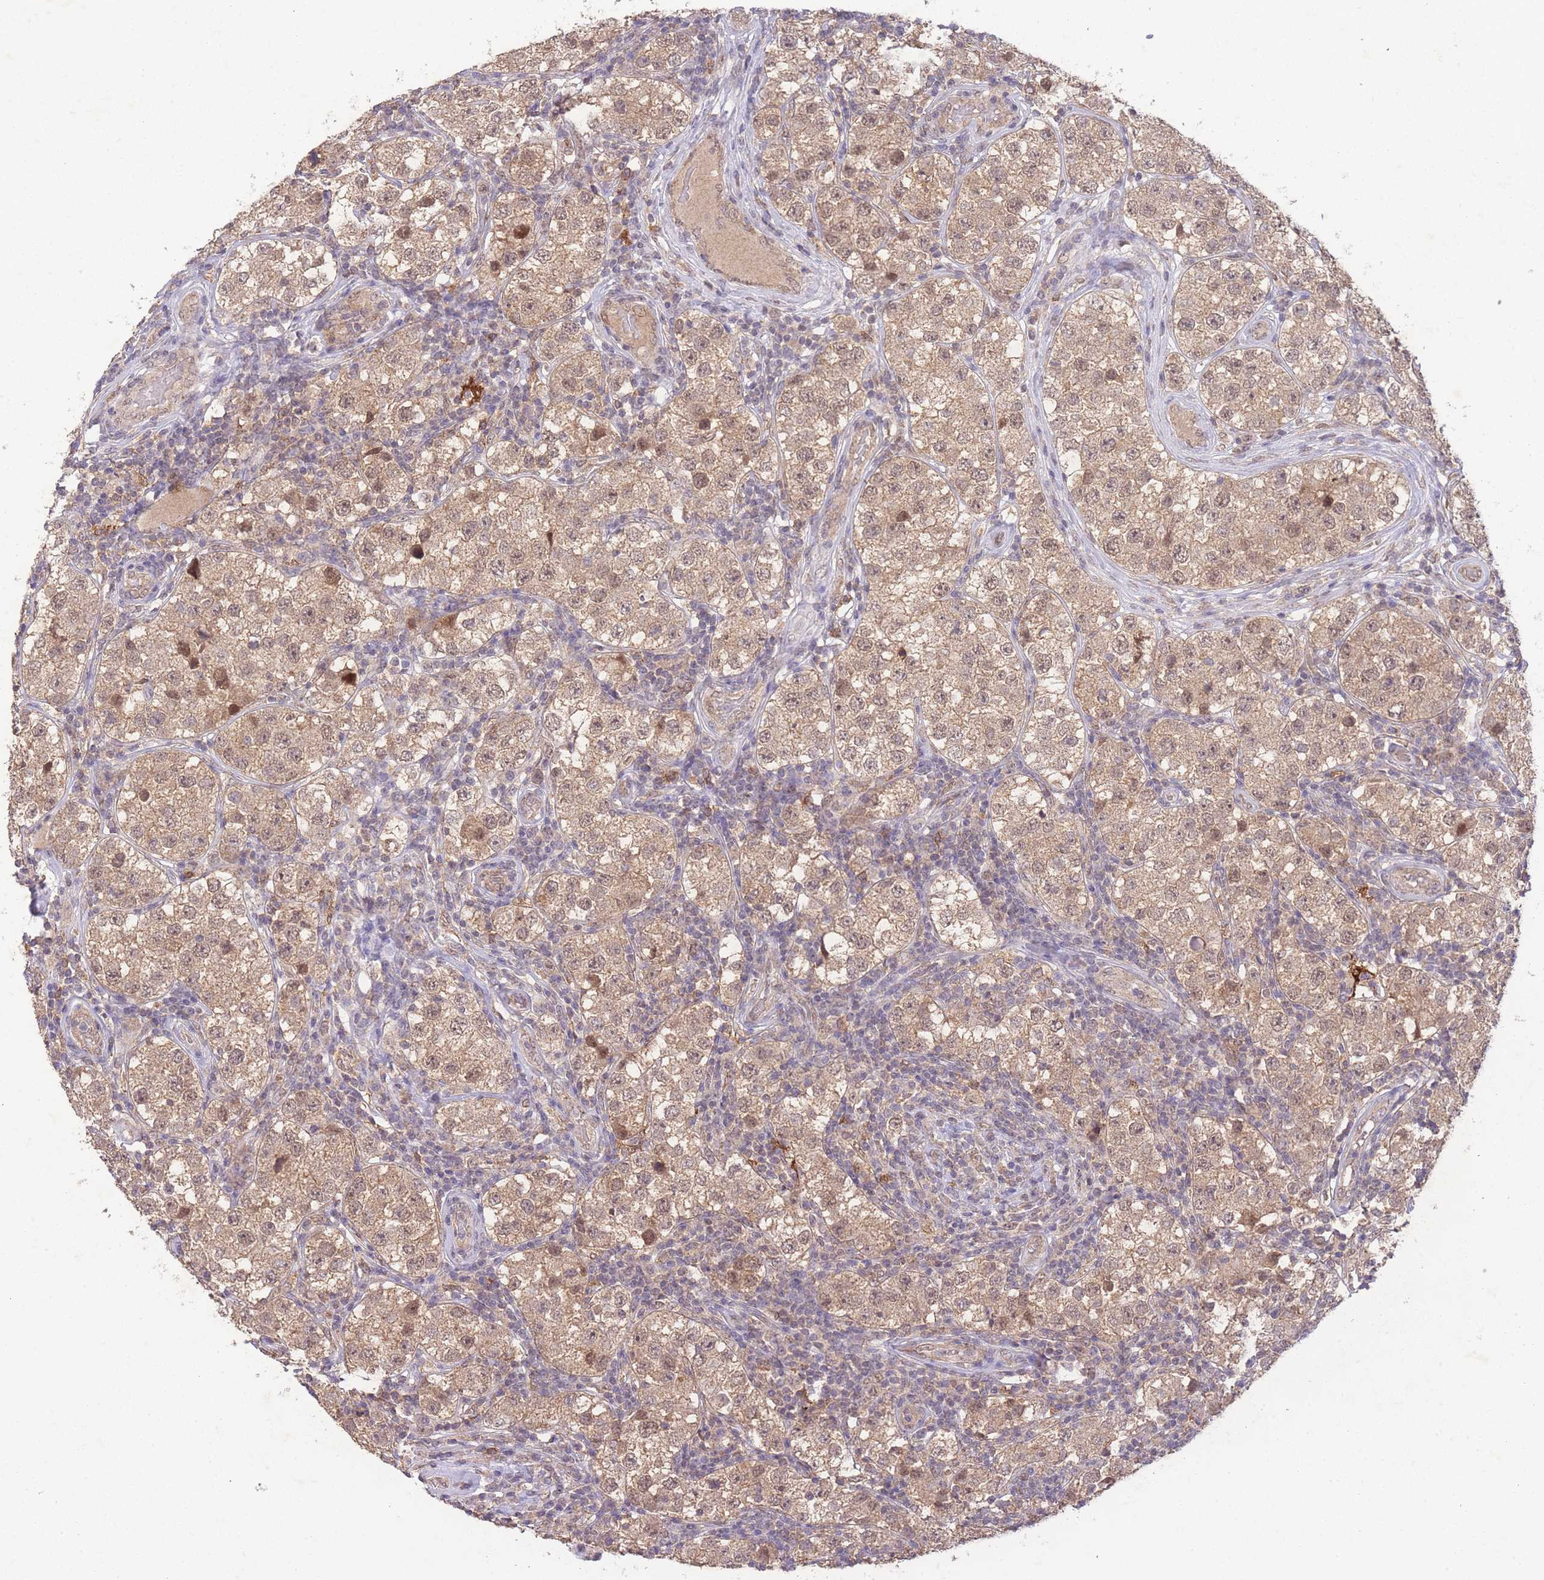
{"staining": {"intensity": "moderate", "quantity": ">75%", "location": "cytoplasmic/membranous,nuclear"}, "tissue": "testis cancer", "cell_type": "Tumor cells", "image_type": "cancer", "snomed": [{"axis": "morphology", "description": "Seminoma, NOS"}, {"axis": "topography", "description": "Testis"}], "caption": "Seminoma (testis) tissue displays moderate cytoplasmic/membranous and nuclear expression in about >75% of tumor cells", "gene": "RNF144B", "patient": {"sex": "male", "age": 34}}